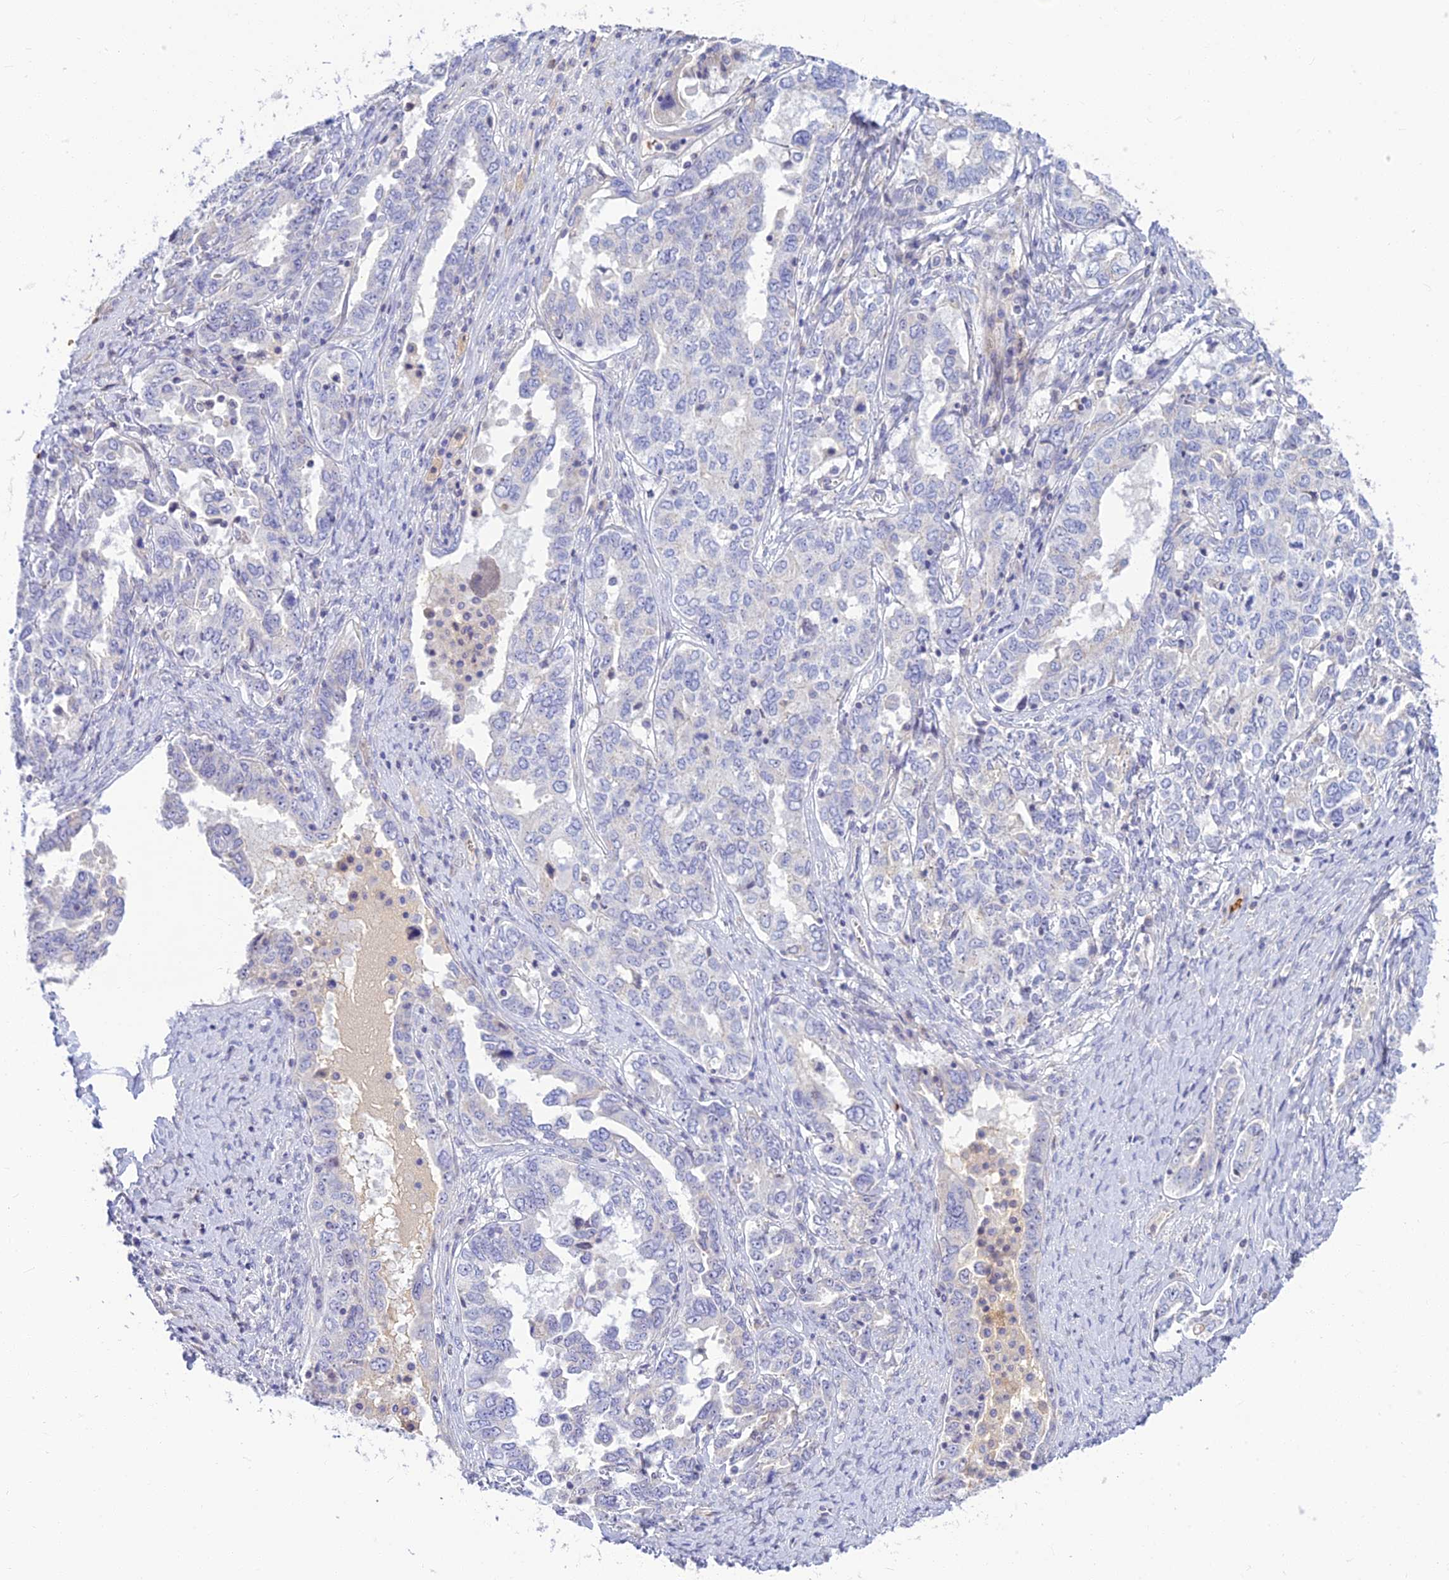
{"staining": {"intensity": "negative", "quantity": "none", "location": "none"}, "tissue": "ovarian cancer", "cell_type": "Tumor cells", "image_type": "cancer", "snomed": [{"axis": "morphology", "description": "Carcinoma, endometroid"}, {"axis": "topography", "description": "Ovary"}], "caption": "An immunohistochemistry histopathology image of ovarian cancer is shown. There is no staining in tumor cells of ovarian cancer. (DAB (3,3'-diaminobenzidine) immunohistochemistry (IHC), high magnification).", "gene": "CLIP4", "patient": {"sex": "female", "age": 62}}